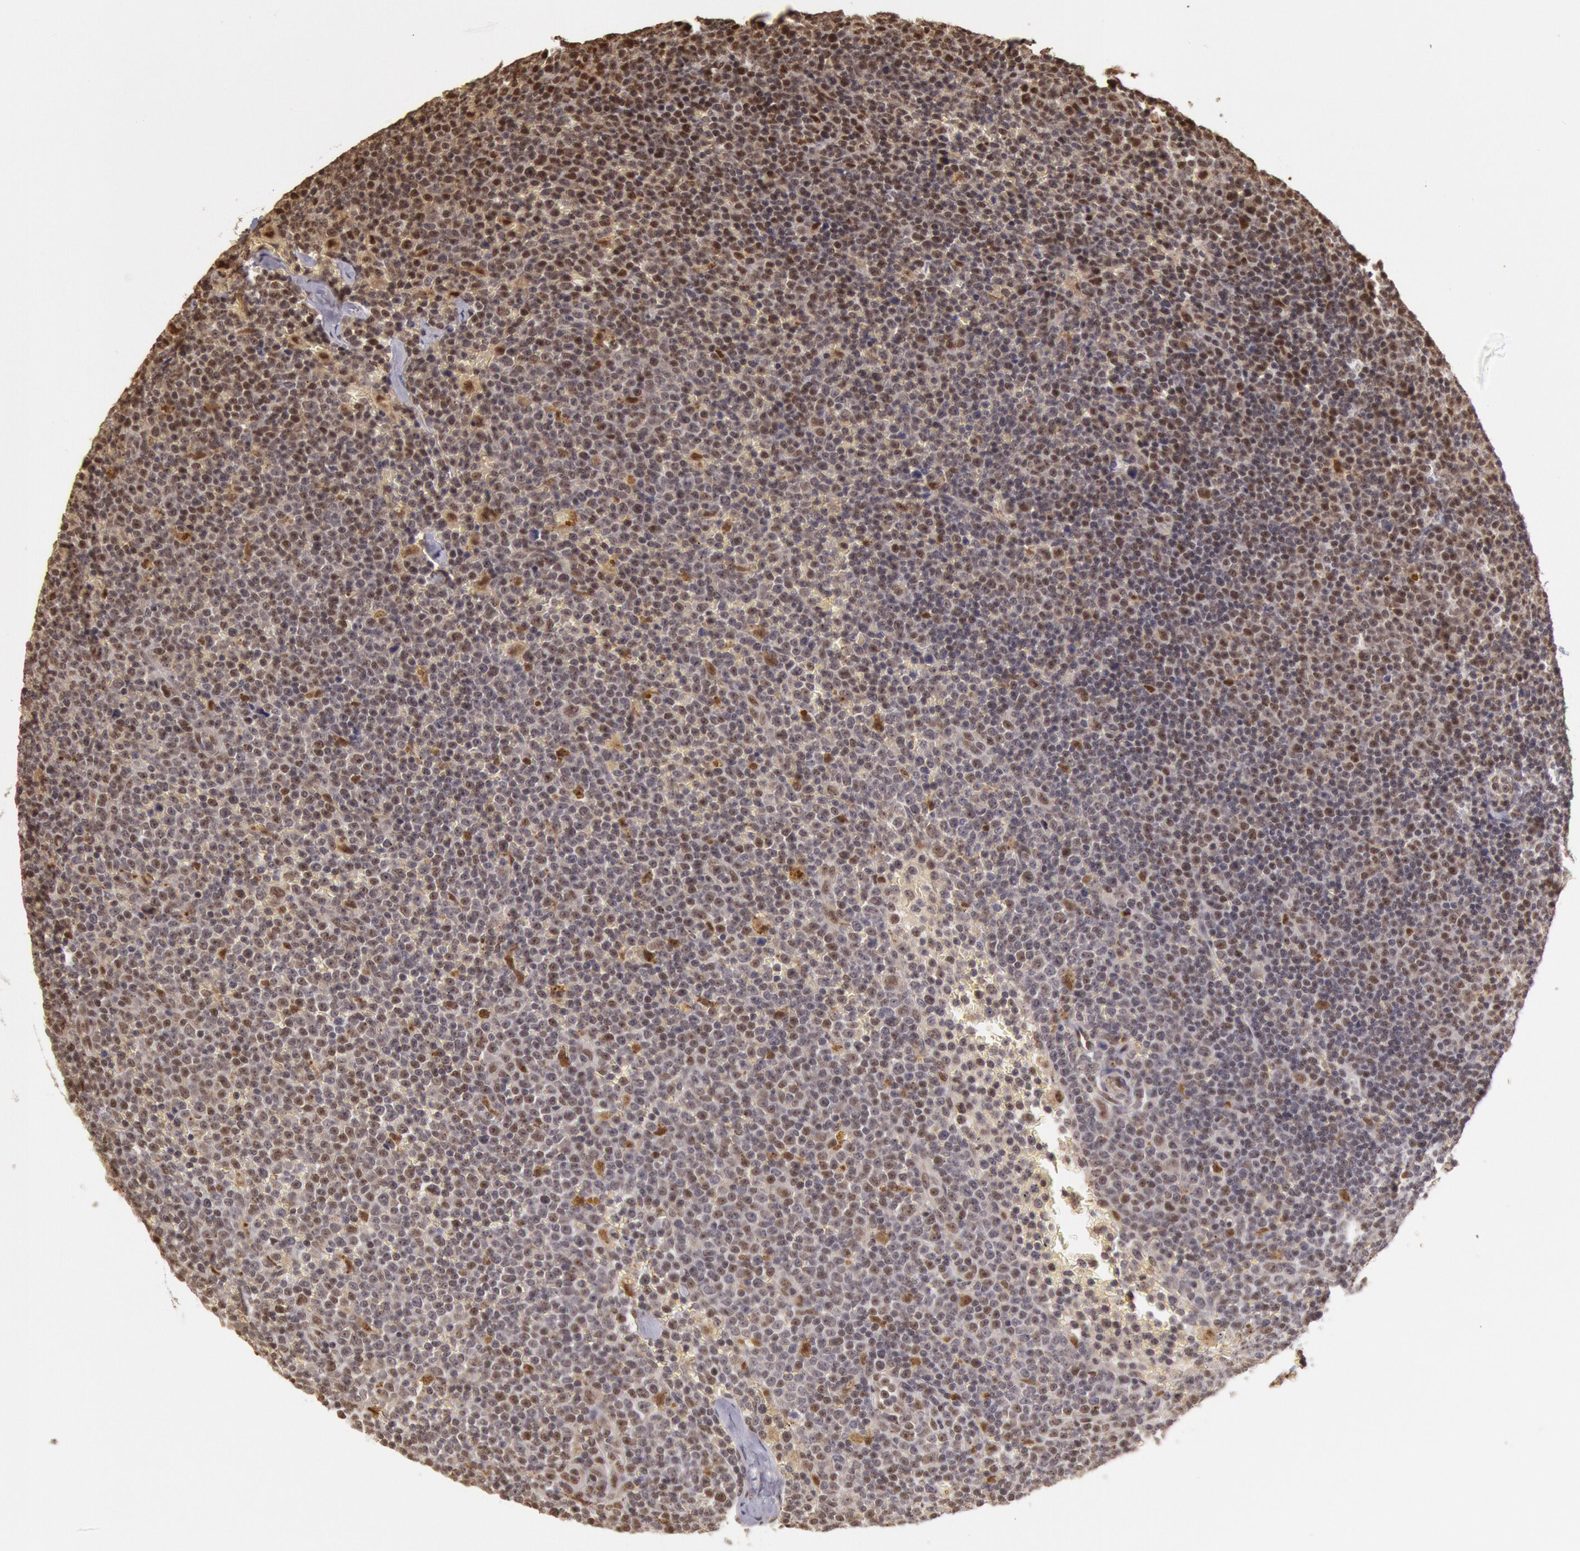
{"staining": {"intensity": "weak", "quantity": "25%-75%", "location": "nuclear"}, "tissue": "lymphoma", "cell_type": "Tumor cells", "image_type": "cancer", "snomed": [{"axis": "morphology", "description": "Malignant lymphoma, non-Hodgkin's type, Low grade"}, {"axis": "topography", "description": "Lymph node"}], "caption": "Malignant lymphoma, non-Hodgkin's type (low-grade) stained for a protein shows weak nuclear positivity in tumor cells. Using DAB (3,3'-diaminobenzidine) (brown) and hematoxylin (blue) stains, captured at high magnification using brightfield microscopy.", "gene": "LIG4", "patient": {"sex": "male", "age": 50}}